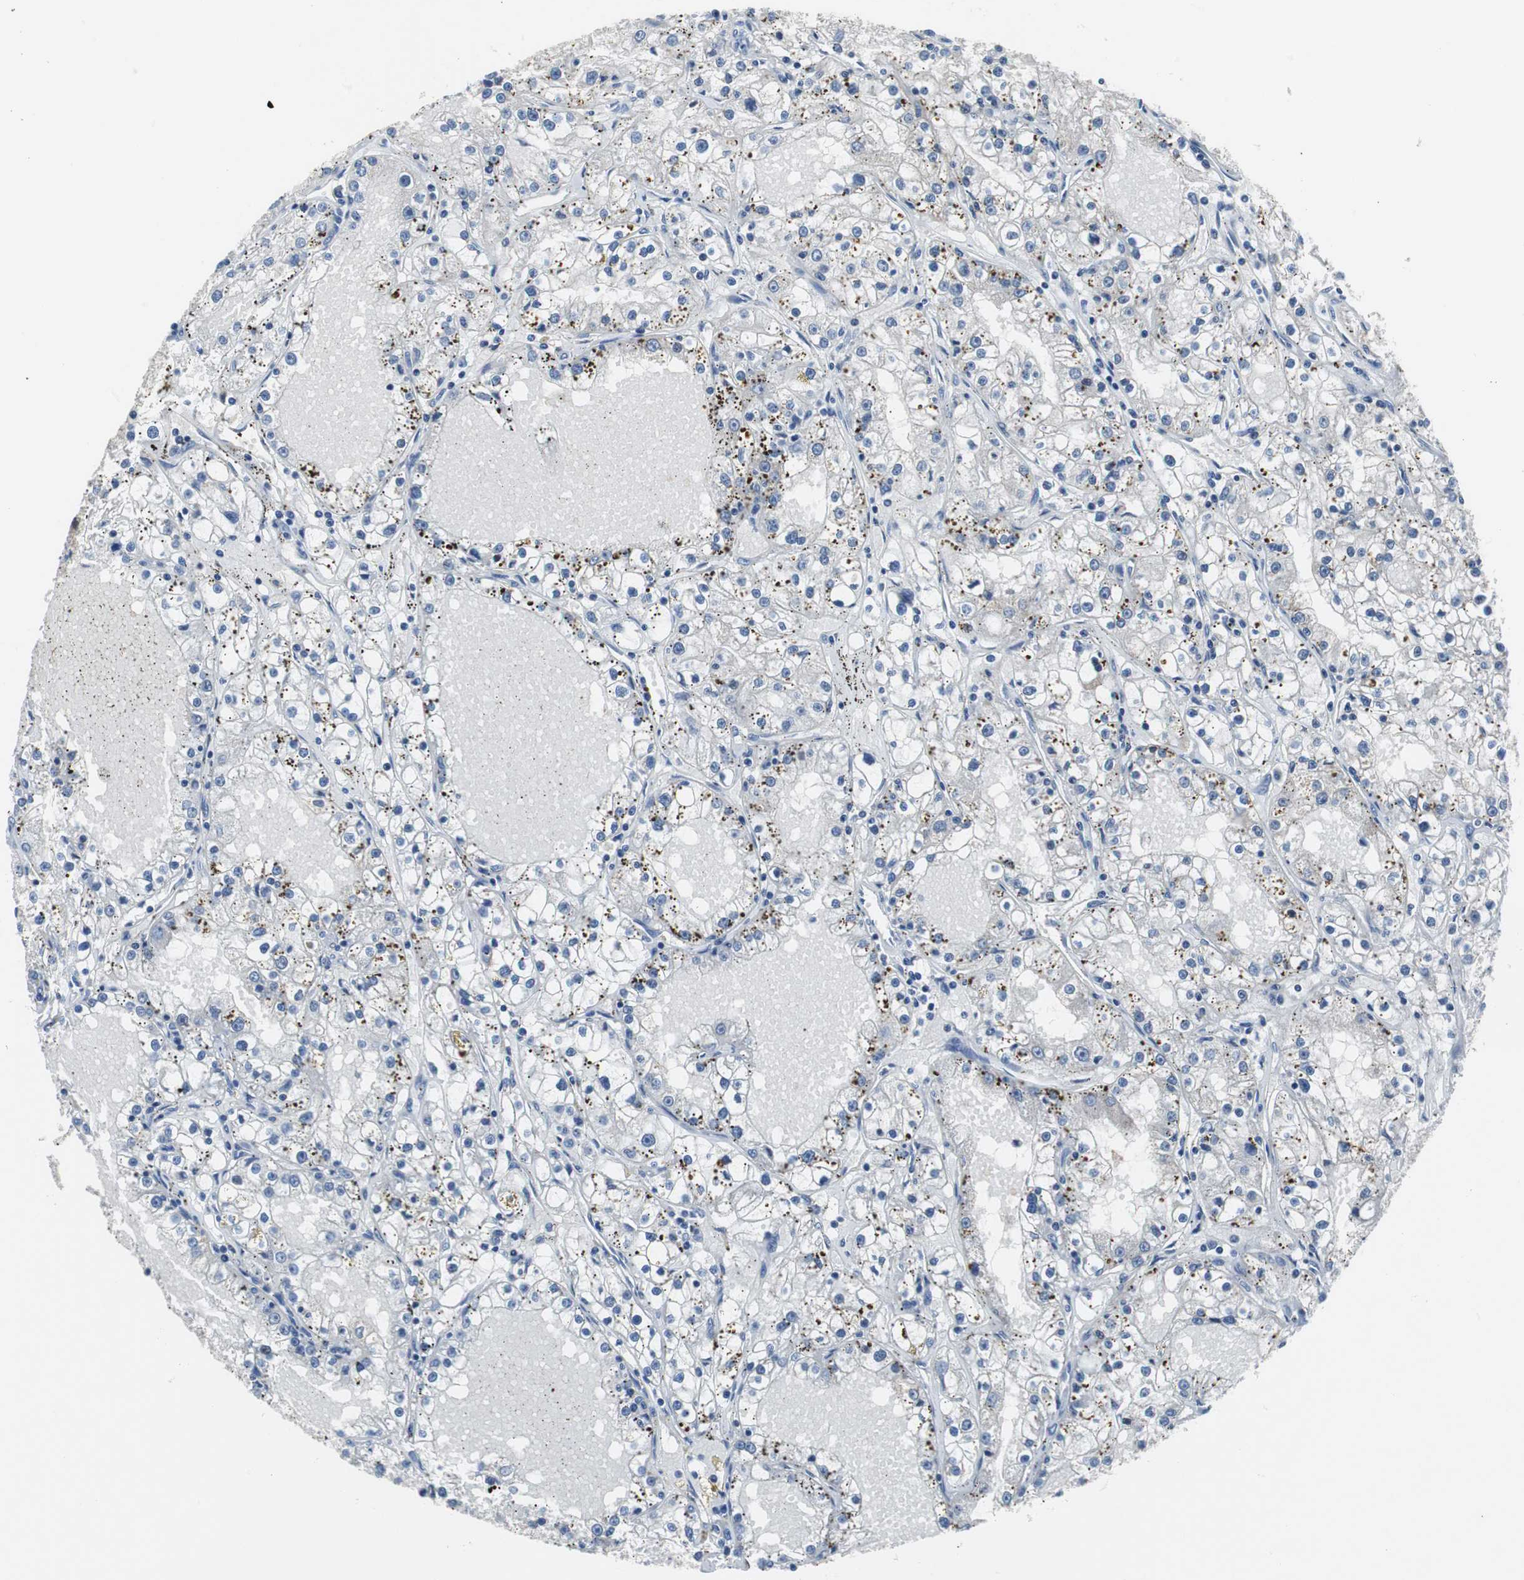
{"staining": {"intensity": "negative", "quantity": "none", "location": "none"}, "tissue": "renal cancer", "cell_type": "Tumor cells", "image_type": "cancer", "snomed": [{"axis": "morphology", "description": "Adenocarcinoma, NOS"}, {"axis": "topography", "description": "Kidney"}], "caption": "This photomicrograph is of adenocarcinoma (renal) stained with immunohistochemistry (IHC) to label a protein in brown with the nuclei are counter-stained blue. There is no staining in tumor cells. (Stains: DAB immunohistochemistry with hematoxylin counter stain, Microscopy: brightfield microscopy at high magnification).", "gene": "TP63", "patient": {"sex": "male", "age": 56}}